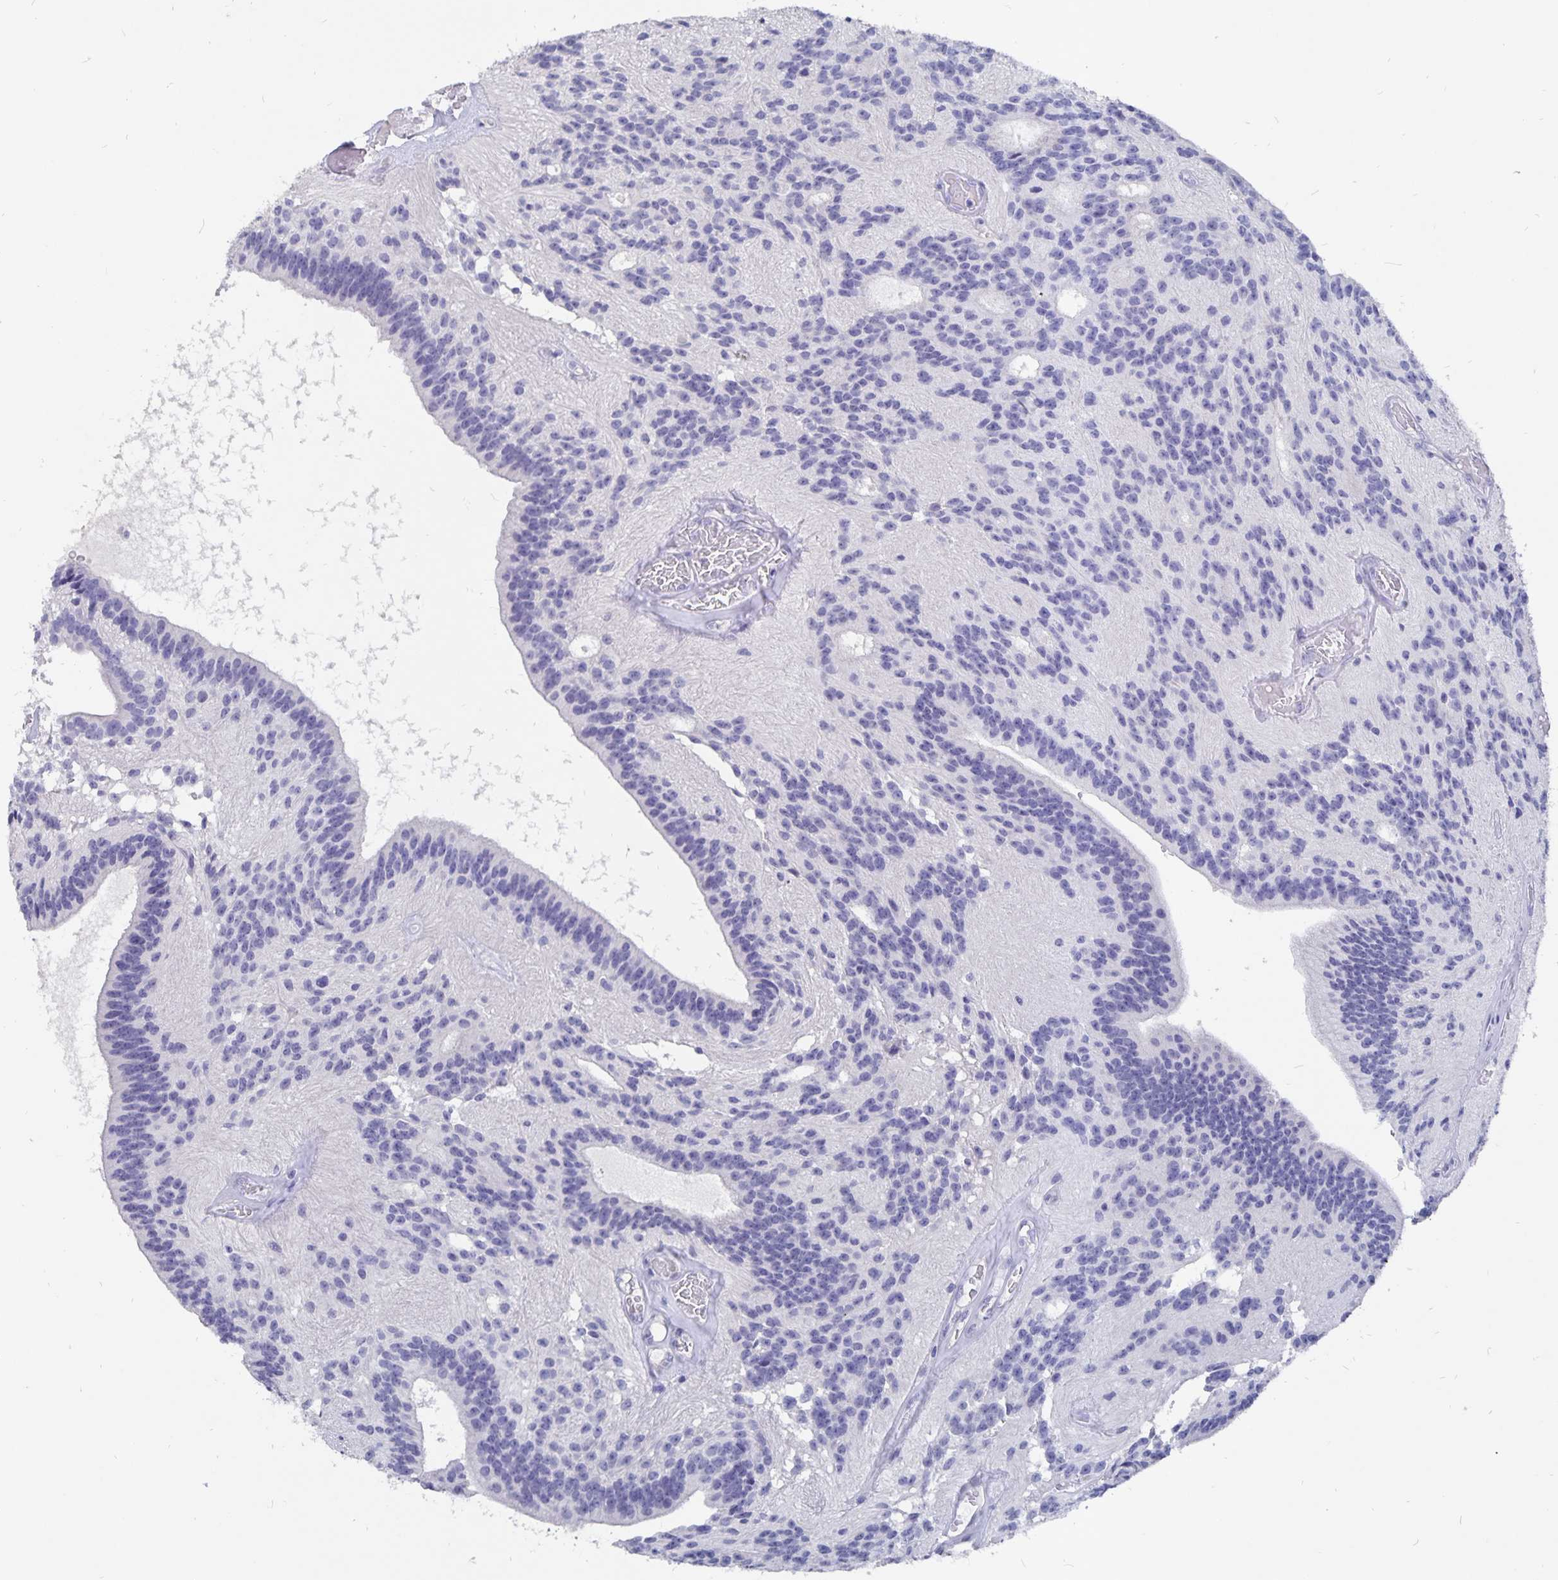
{"staining": {"intensity": "negative", "quantity": "none", "location": "none"}, "tissue": "glioma", "cell_type": "Tumor cells", "image_type": "cancer", "snomed": [{"axis": "morphology", "description": "Glioma, malignant, Low grade"}, {"axis": "topography", "description": "Brain"}], "caption": "This is a image of immunohistochemistry staining of glioma, which shows no staining in tumor cells.", "gene": "SMOC1", "patient": {"sex": "male", "age": 31}}